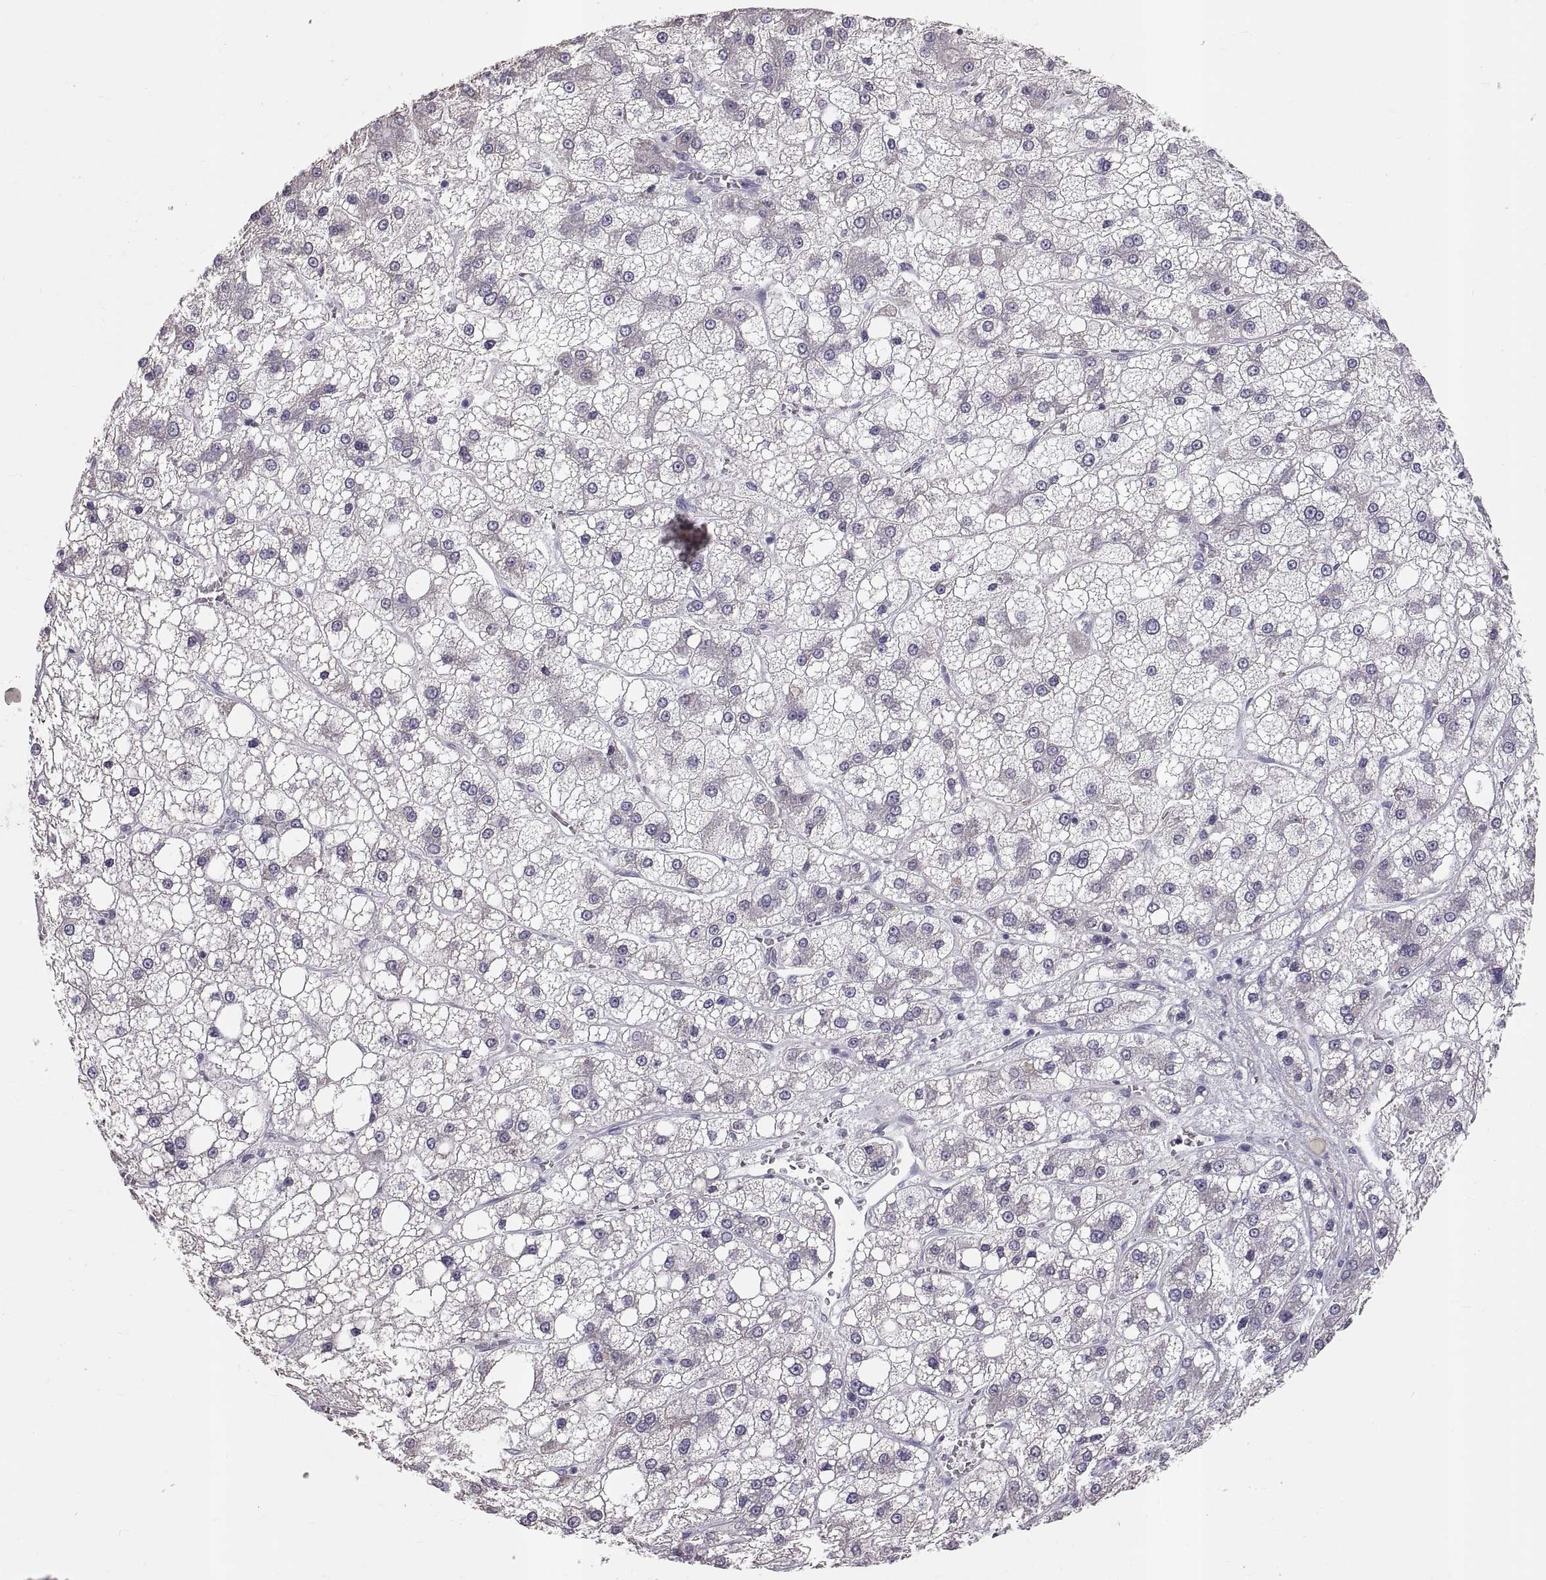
{"staining": {"intensity": "negative", "quantity": "none", "location": "none"}, "tissue": "liver cancer", "cell_type": "Tumor cells", "image_type": "cancer", "snomed": [{"axis": "morphology", "description": "Carcinoma, Hepatocellular, NOS"}, {"axis": "topography", "description": "Liver"}], "caption": "IHC of human liver hepatocellular carcinoma exhibits no staining in tumor cells. The staining is performed using DAB (3,3'-diaminobenzidine) brown chromogen with nuclei counter-stained in using hematoxylin.", "gene": "WBP2NL", "patient": {"sex": "male", "age": 73}}